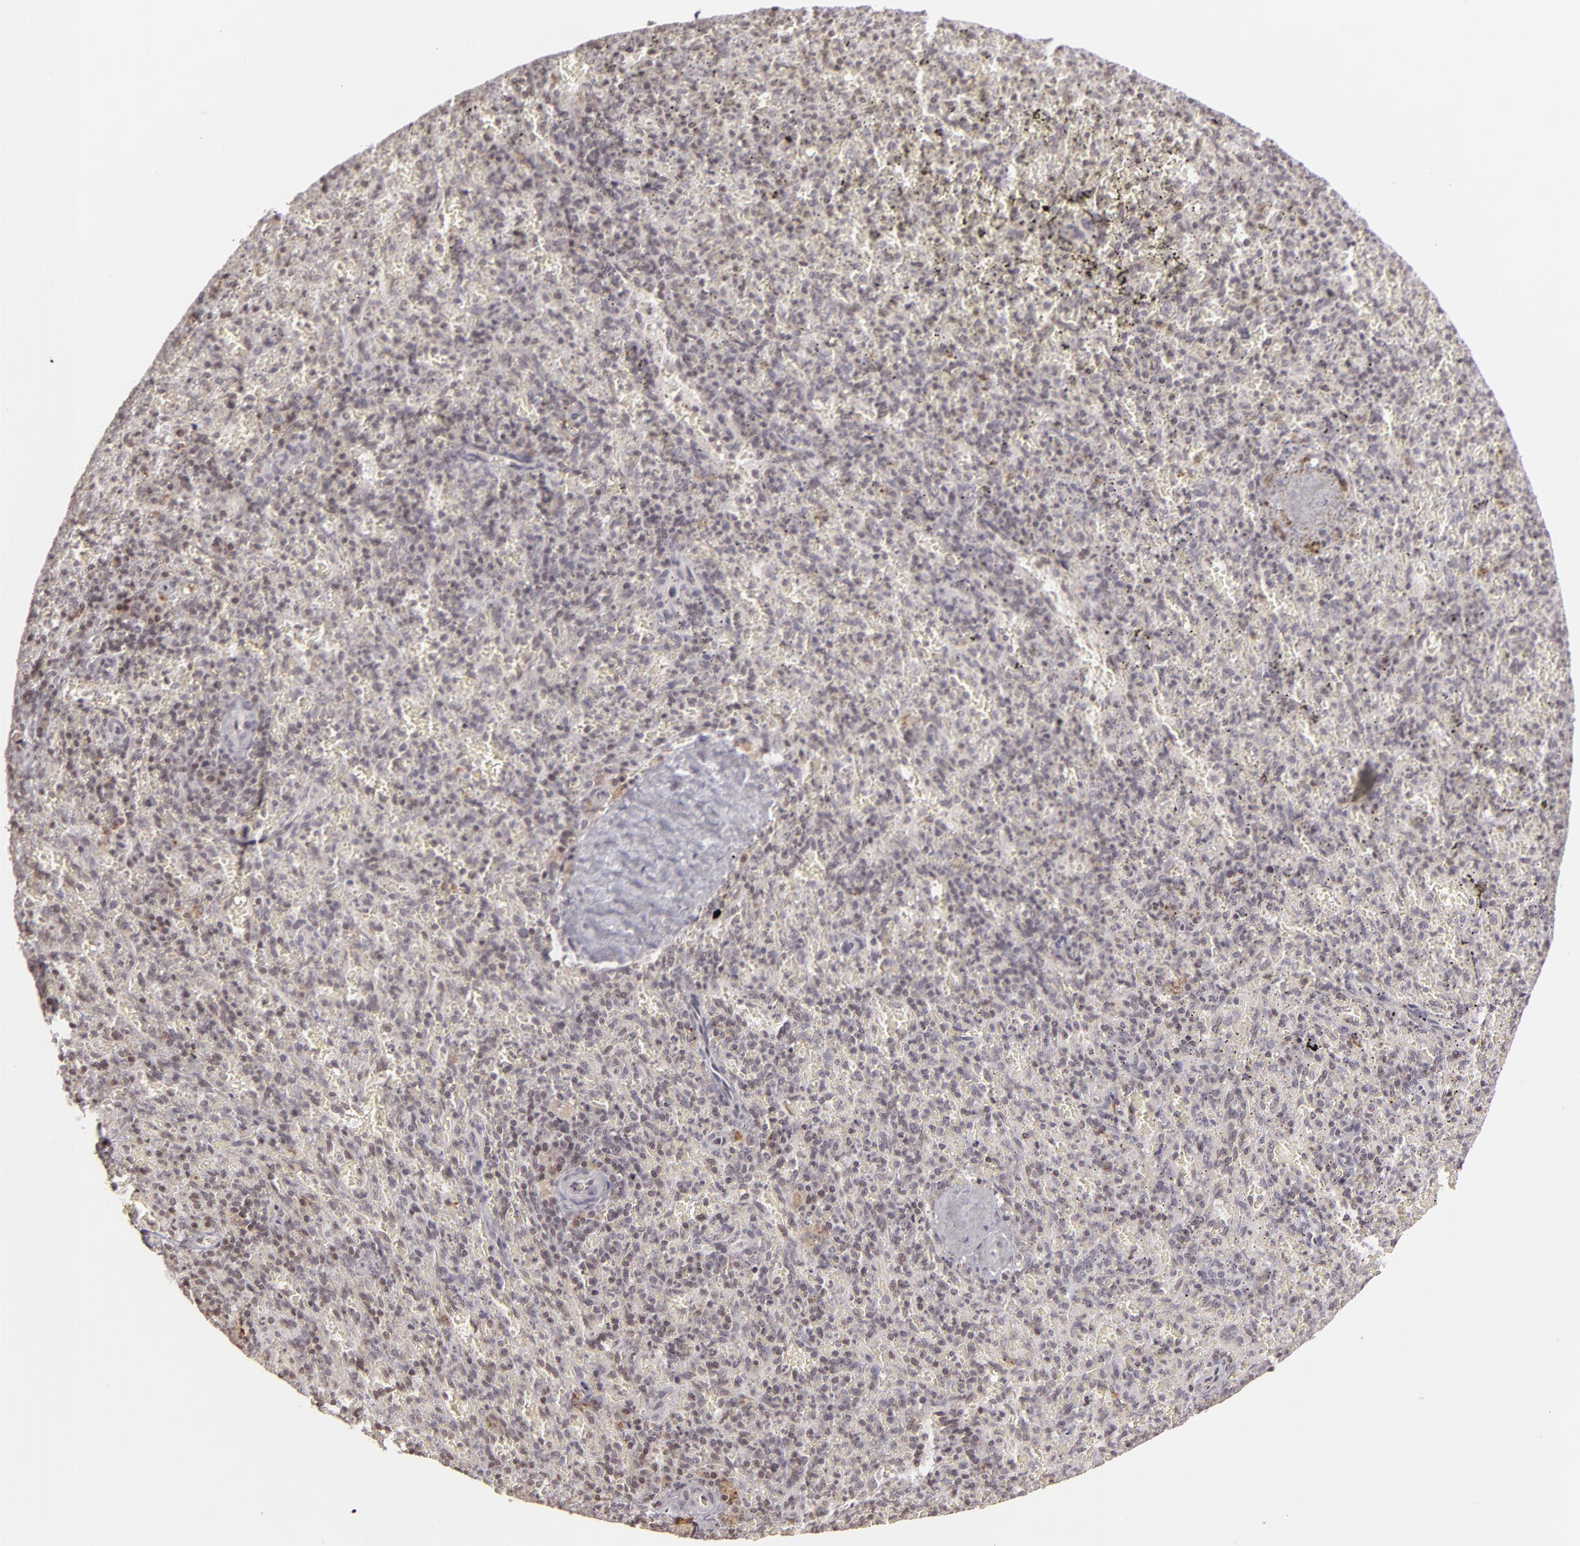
{"staining": {"intensity": "negative", "quantity": "none", "location": "none"}, "tissue": "spleen", "cell_type": "Cells in red pulp", "image_type": "normal", "snomed": [{"axis": "morphology", "description": "Normal tissue, NOS"}, {"axis": "topography", "description": "Spleen"}], "caption": "High power microscopy image of an immunohistochemistry photomicrograph of normal spleen, revealing no significant expression in cells in red pulp. The staining is performed using DAB (3,3'-diaminobenzidine) brown chromogen with nuclei counter-stained in using hematoxylin.", "gene": "AKAP6", "patient": {"sex": "female", "age": 50}}